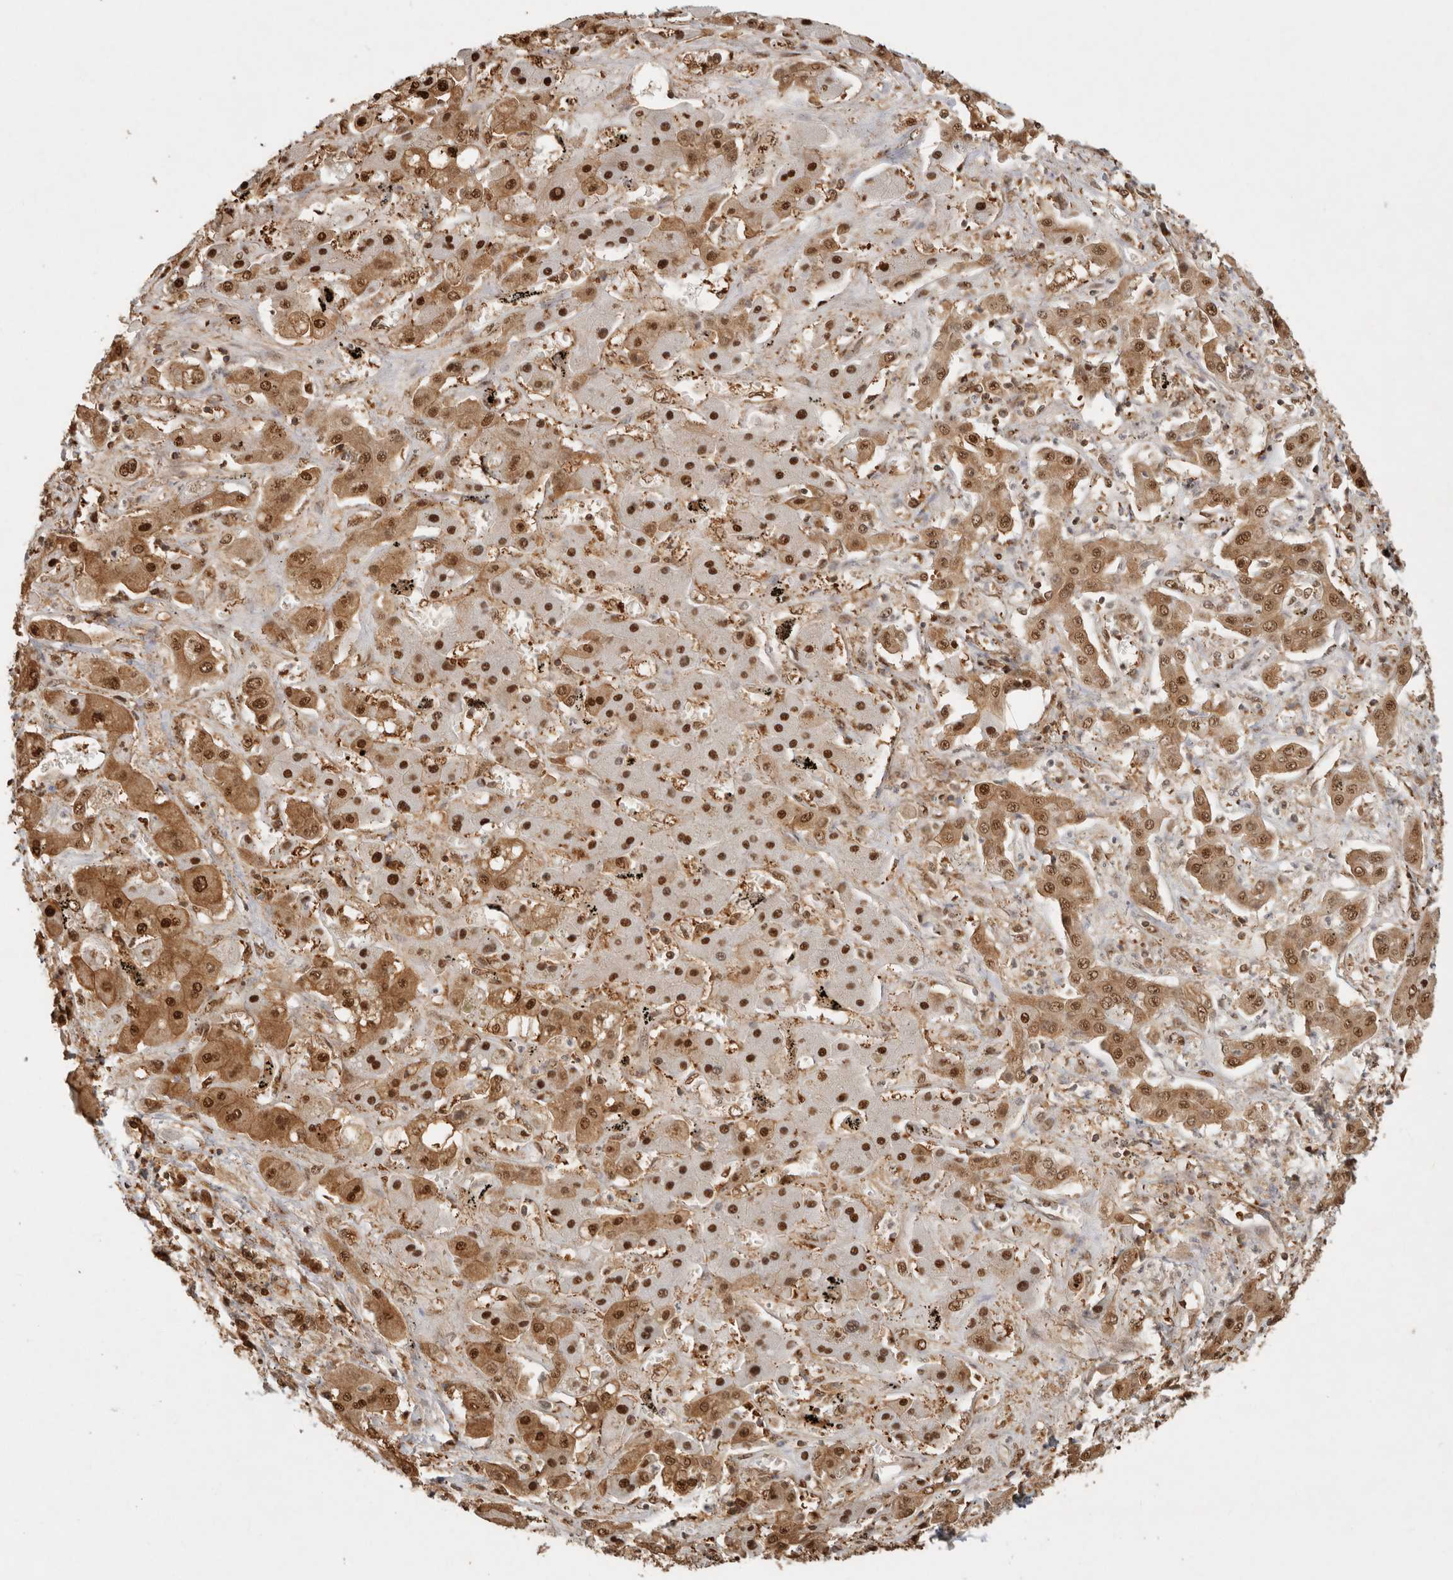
{"staining": {"intensity": "strong", "quantity": ">75%", "location": "cytoplasmic/membranous,nuclear"}, "tissue": "liver cancer", "cell_type": "Tumor cells", "image_type": "cancer", "snomed": [{"axis": "morphology", "description": "Cholangiocarcinoma"}, {"axis": "topography", "description": "Liver"}], "caption": "Brown immunohistochemical staining in cholangiocarcinoma (liver) exhibits strong cytoplasmic/membranous and nuclear expression in about >75% of tumor cells.", "gene": "PSMA5", "patient": {"sex": "male", "age": 67}}